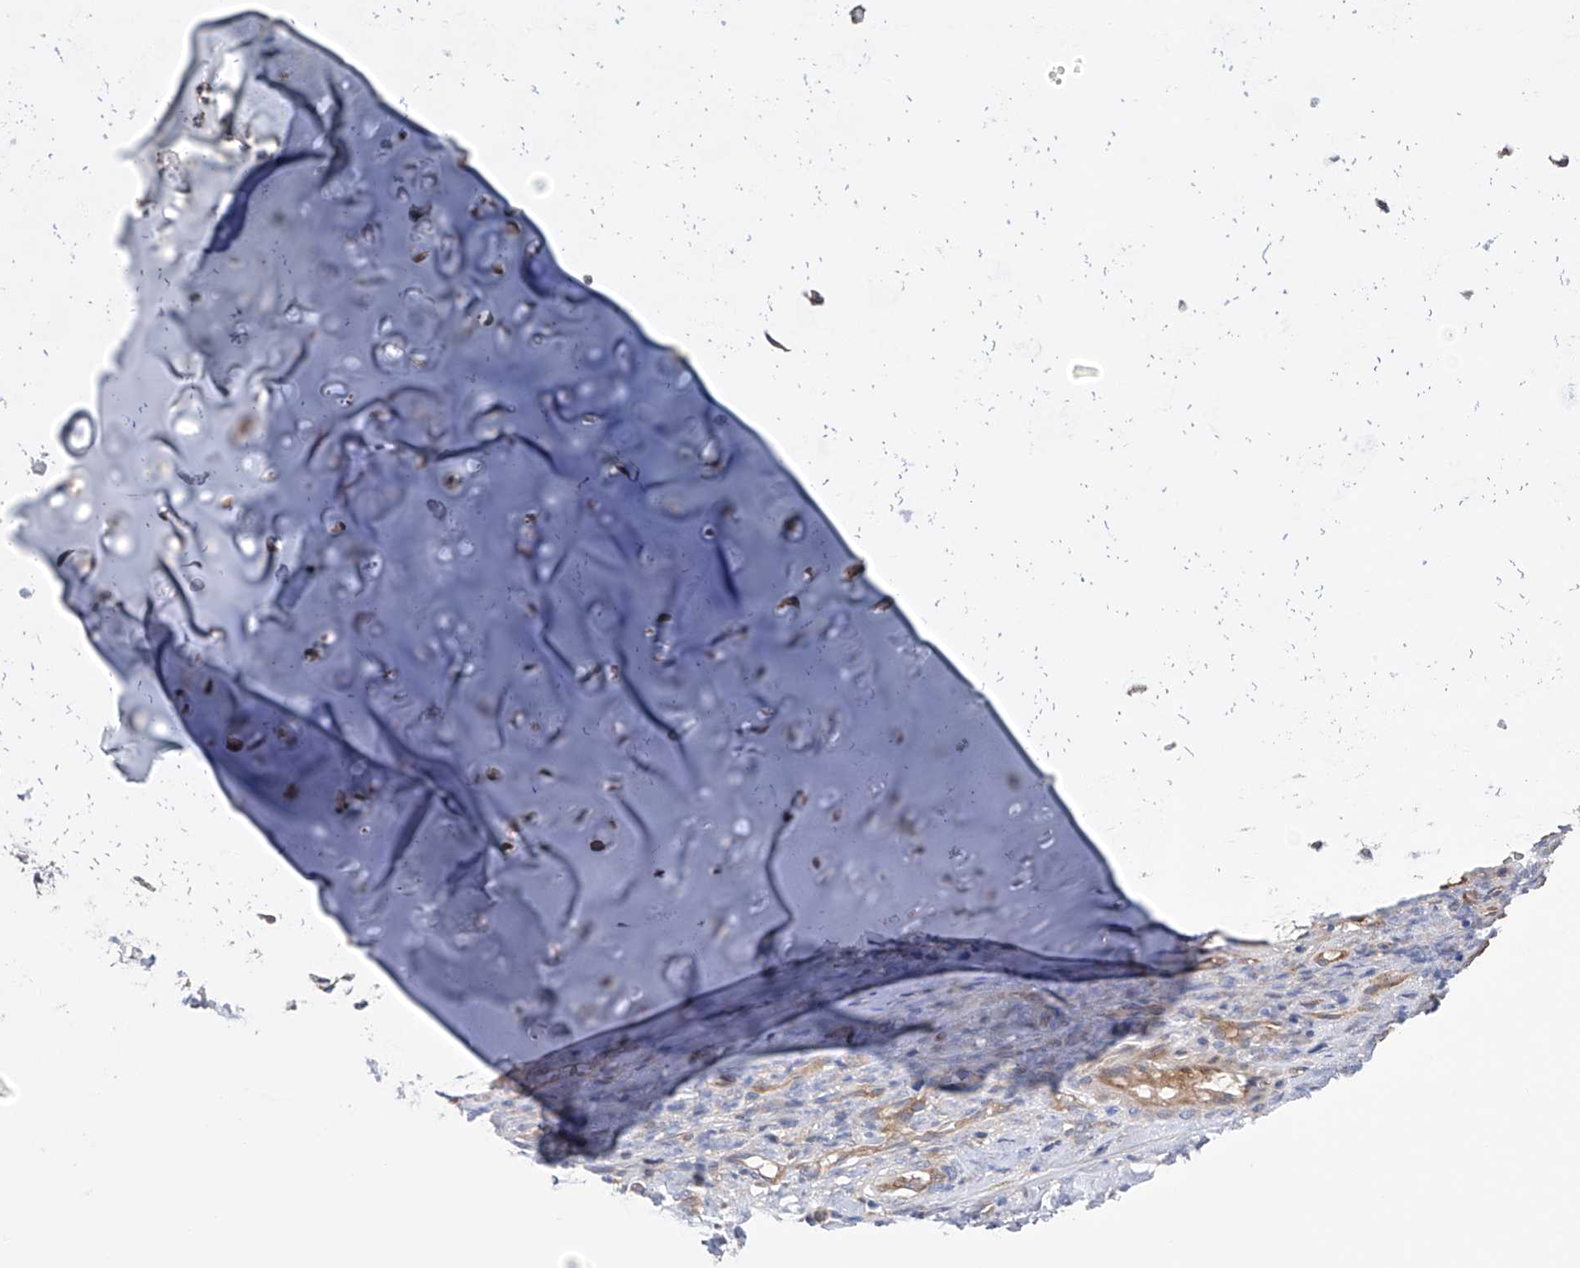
{"staining": {"intensity": "moderate", "quantity": ">75%", "location": "cytoplasmic/membranous"}, "tissue": "adipose tissue", "cell_type": "Adipocytes", "image_type": "normal", "snomed": [{"axis": "morphology", "description": "Normal tissue, NOS"}, {"axis": "morphology", "description": "Basal cell carcinoma"}, {"axis": "topography", "description": "Cartilage tissue"}, {"axis": "topography", "description": "Nasopharynx"}, {"axis": "topography", "description": "Oral tissue"}], "caption": "Immunohistochemistry (IHC) histopathology image of benign adipose tissue: adipose tissue stained using IHC shows medium levels of moderate protein expression localized specifically in the cytoplasmic/membranous of adipocytes, appearing as a cytoplasmic/membranous brown color.", "gene": "NUDT17", "patient": {"sex": "female", "age": 77}}